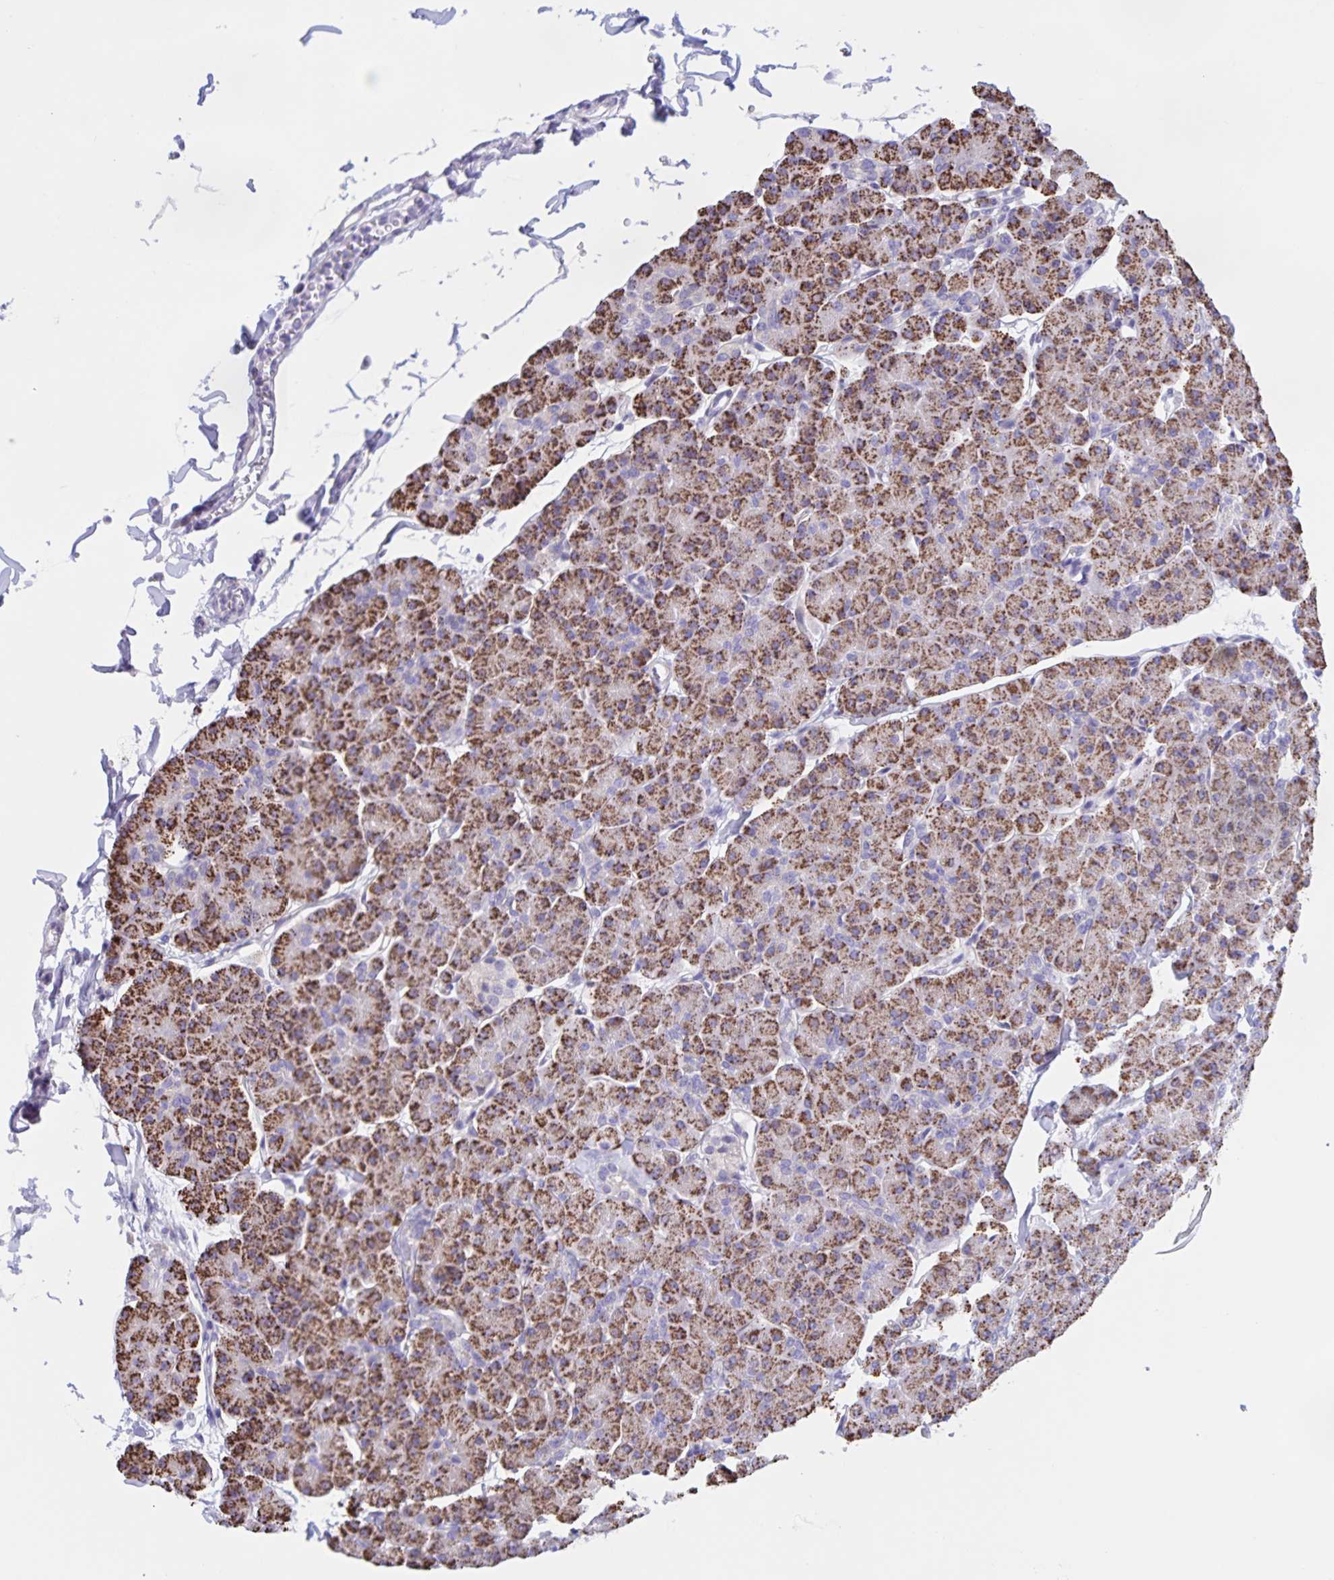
{"staining": {"intensity": "strong", "quantity": "25%-75%", "location": "cytoplasmic/membranous"}, "tissue": "pancreas", "cell_type": "Exocrine glandular cells", "image_type": "normal", "snomed": [{"axis": "morphology", "description": "Normal tissue, NOS"}, {"axis": "topography", "description": "Pancreas"}, {"axis": "topography", "description": "Peripheral nerve tissue"}], "caption": "Pancreas stained with a brown dye demonstrates strong cytoplasmic/membranous positive expression in about 25%-75% of exocrine glandular cells.", "gene": "DMGDH", "patient": {"sex": "male", "age": 54}}